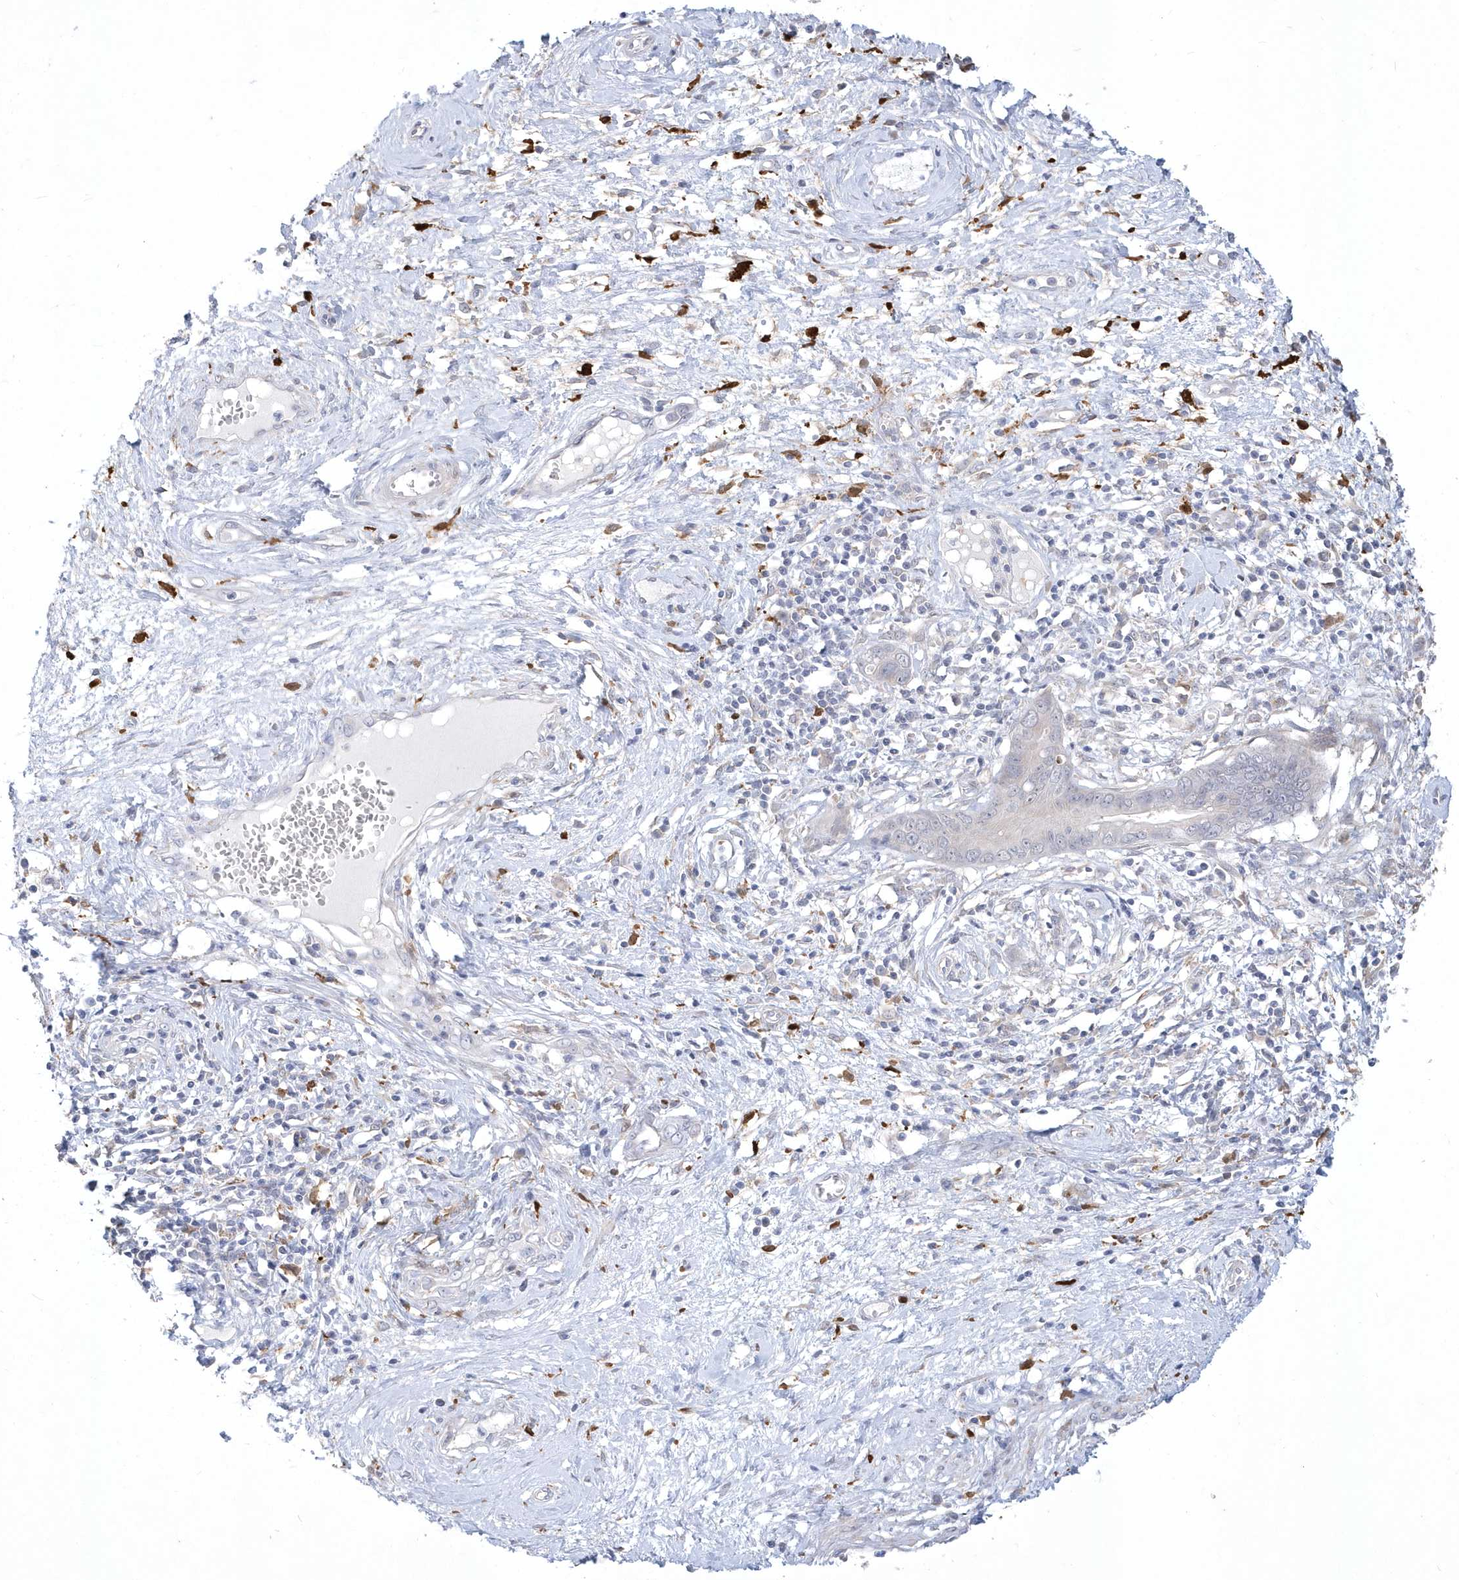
{"staining": {"intensity": "negative", "quantity": "none", "location": "none"}, "tissue": "cervical cancer", "cell_type": "Tumor cells", "image_type": "cancer", "snomed": [{"axis": "morphology", "description": "Adenocarcinoma, NOS"}, {"axis": "topography", "description": "Cervix"}], "caption": "Protein analysis of adenocarcinoma (cervical) reveals no significant expression in tumor cells.", "gene": "TSPEAR", "patient": {"sex": "female", "age": 44}}